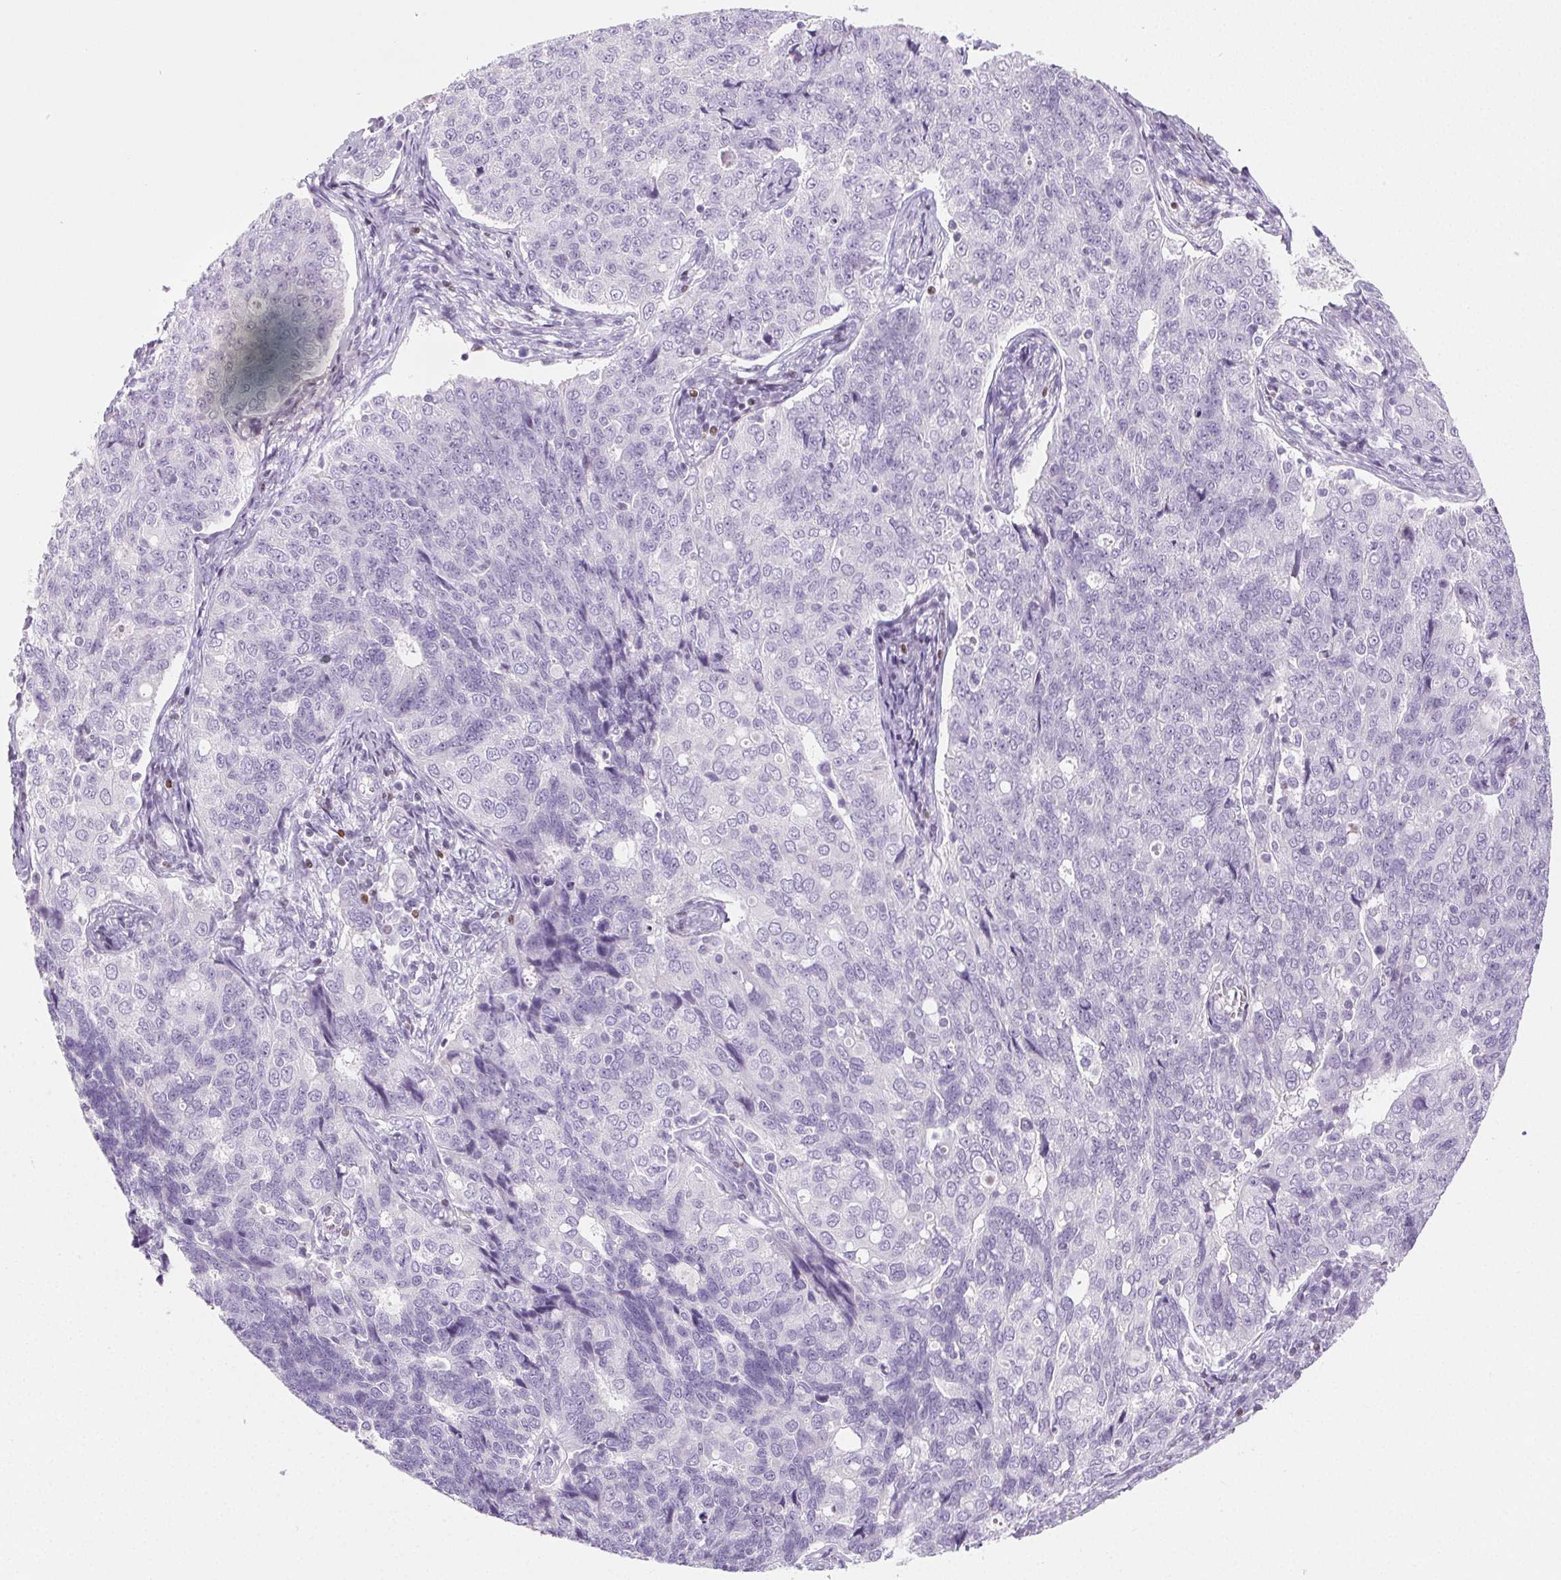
{"staining": {"intensity": "negative", "quantity": "none", "location": "none"}, "tissue": "endometrial cancer", "cell_type": "Tumor cells", "image_type": "cancer", "snomed": [{"axis": "morphology", "description": "Adenocarcinoma, NOS"}, {"axis": "topography", "description": "Endometrium"}], "caption": "Tumor cells show no significant protein staining in endometrial cancer.", "gene": "BEND2", "patient": {"sex": "female", "age": 43}}